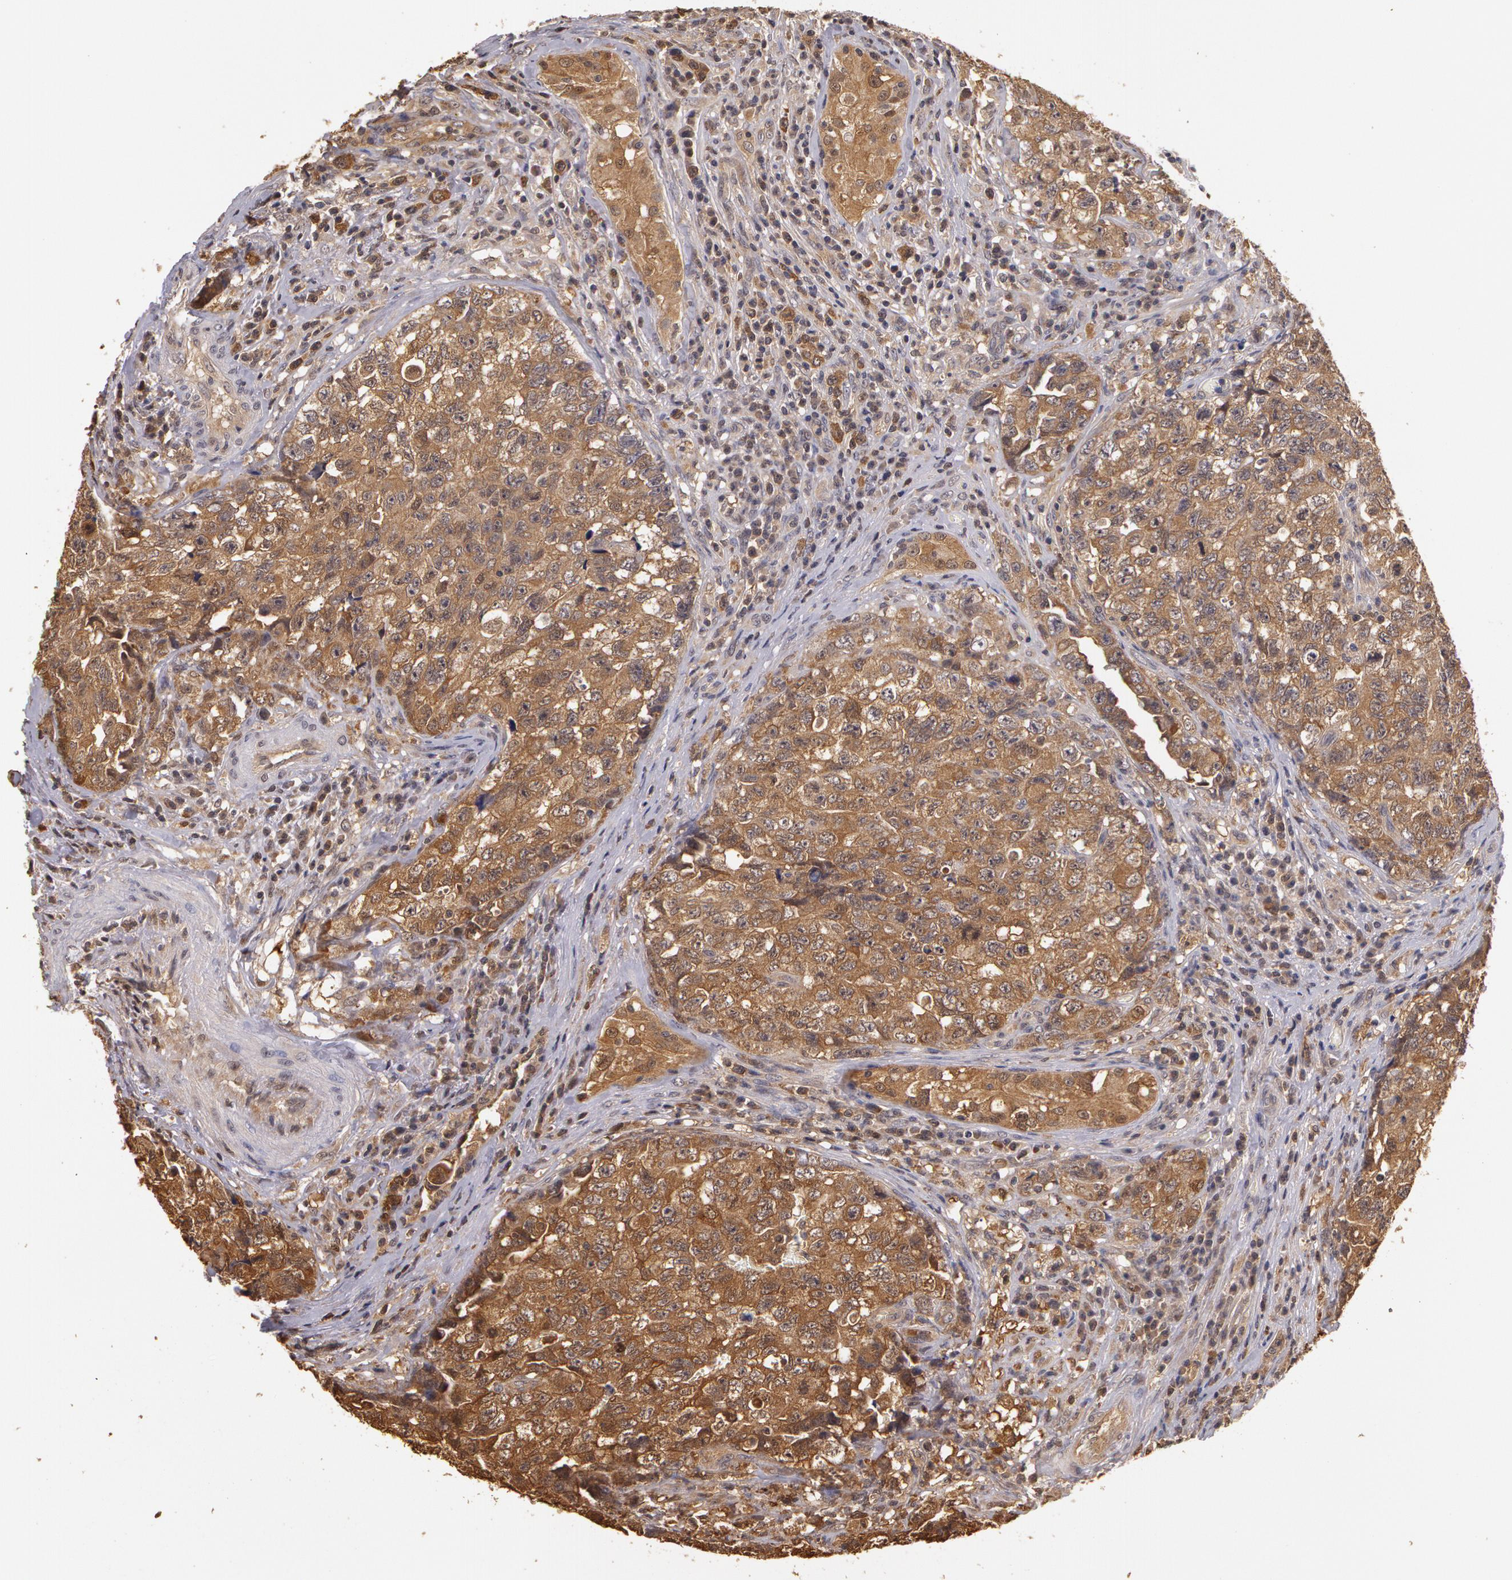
{"staining": {"intensity": "moderate", "quantity": ">75%", "location": "cytoplasmic/membranous"}, "tissue": "testis cancer", "cell_type": "Tumor cells", "image_type": "cancer", "snomed": [{"axis": "morphology", "description": "Carcinoma, Embryonal, NOS"}, {"axis": "topography", "description": "Testis"}], "caption": "Immunohistochemical staining of testis embryonal carcinoma demonstrates moderate cytoplasmic/membranous protein positivity in about >75% of tumor cells.", "gene": "AHSA1", "patient": {"sex": "male", "age": 31}}